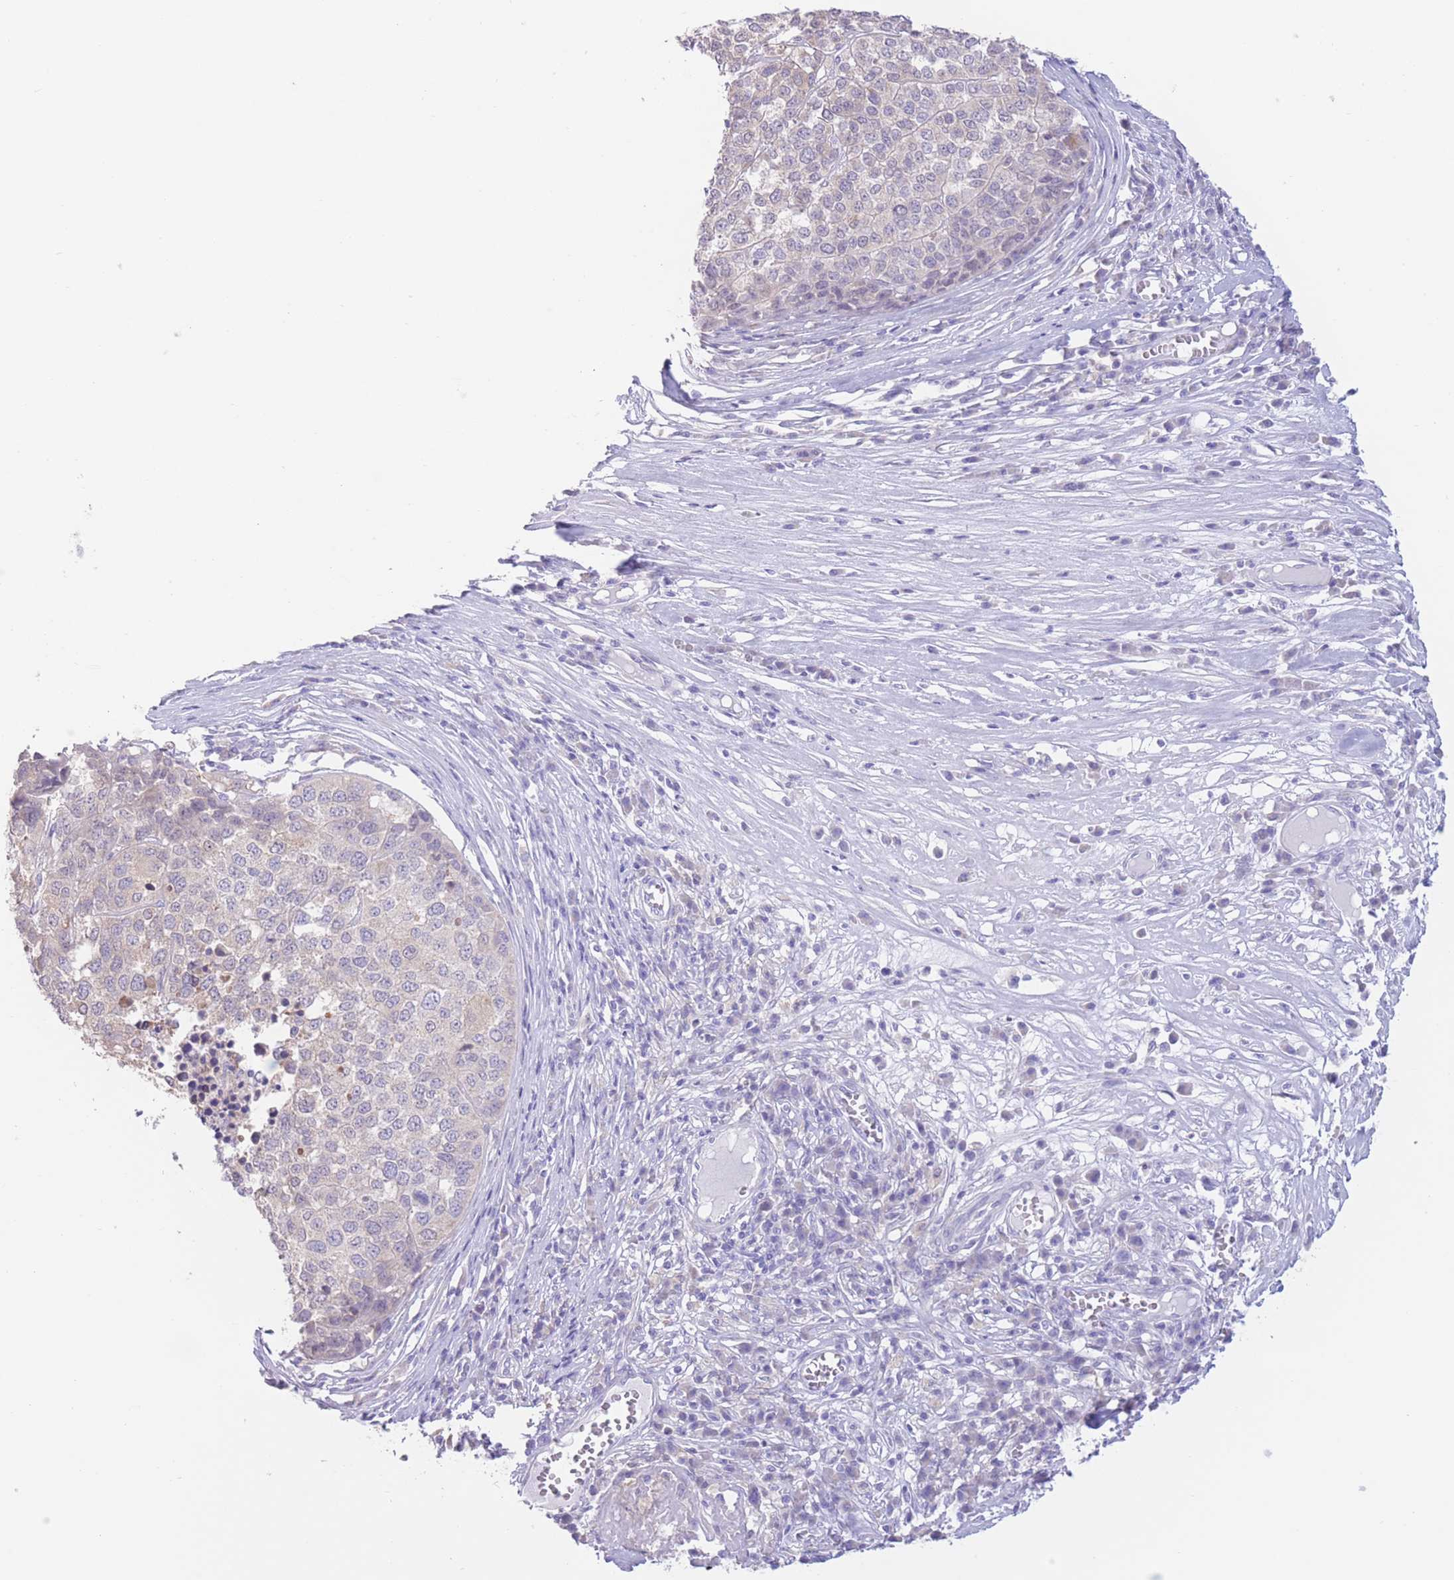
{"staining": {"intensity": "negative", "quantity": "none", "location": "none"}, "tissue": "melanoma", "cell_type": "Tumor cells", "image_type": "cancer", "snomed": [{"axis": "morphology", "description": "Malignant melanoma, Metastatic site"}, {"axis": "topography", "description": "Lymph node"}], "caption": "Immunohistochemistry (IHC) histopathology image of human melanoma stained for a protein (brown), which shows no staining in tumor cells.", "gene": "FAH", "patient": {"sex": "male", "age": 44}}